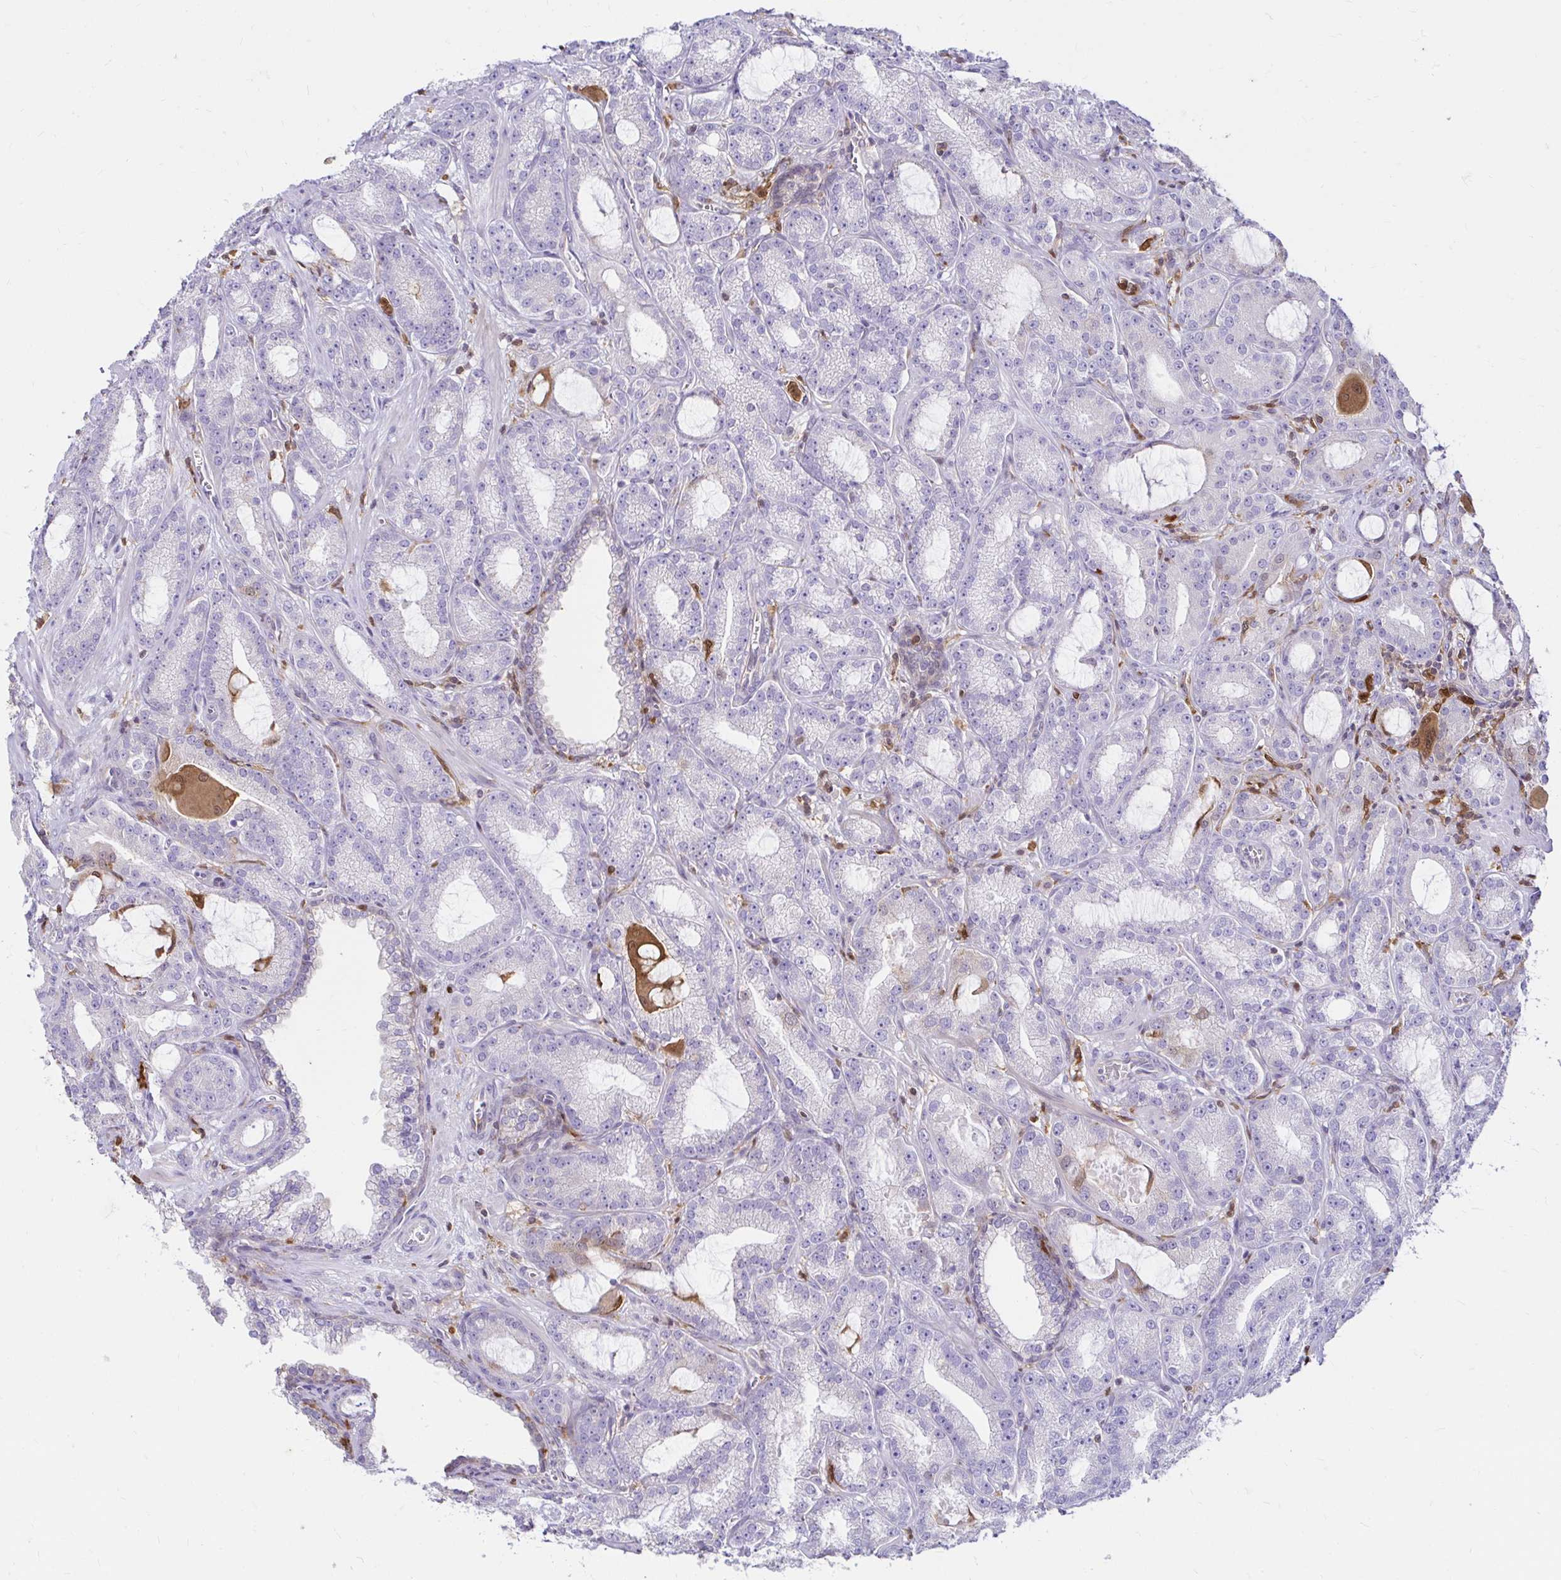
{"staining": {"intensity": "negative", "quantity": "none", "location": "none"}, "tissue": "prostate cancer", "cell_type": "Tumor cells", "image_type": "cancer", "snomed": [{"axis": "morphology", "description": "Adenocarcinoma, High grade"}, {"axis": "topography", "description": "Prostate"}], "caption": "An immunohistochemistry (IHC) photomicrograph of prostate cancer (high-grade adenocarcinoma) is shown. There is no staining in tumor cells of prostate cancer (high-grade adenocarcinoma).", "gene": "PYCARD", "patient": {"sex": "male", "age": 65}}